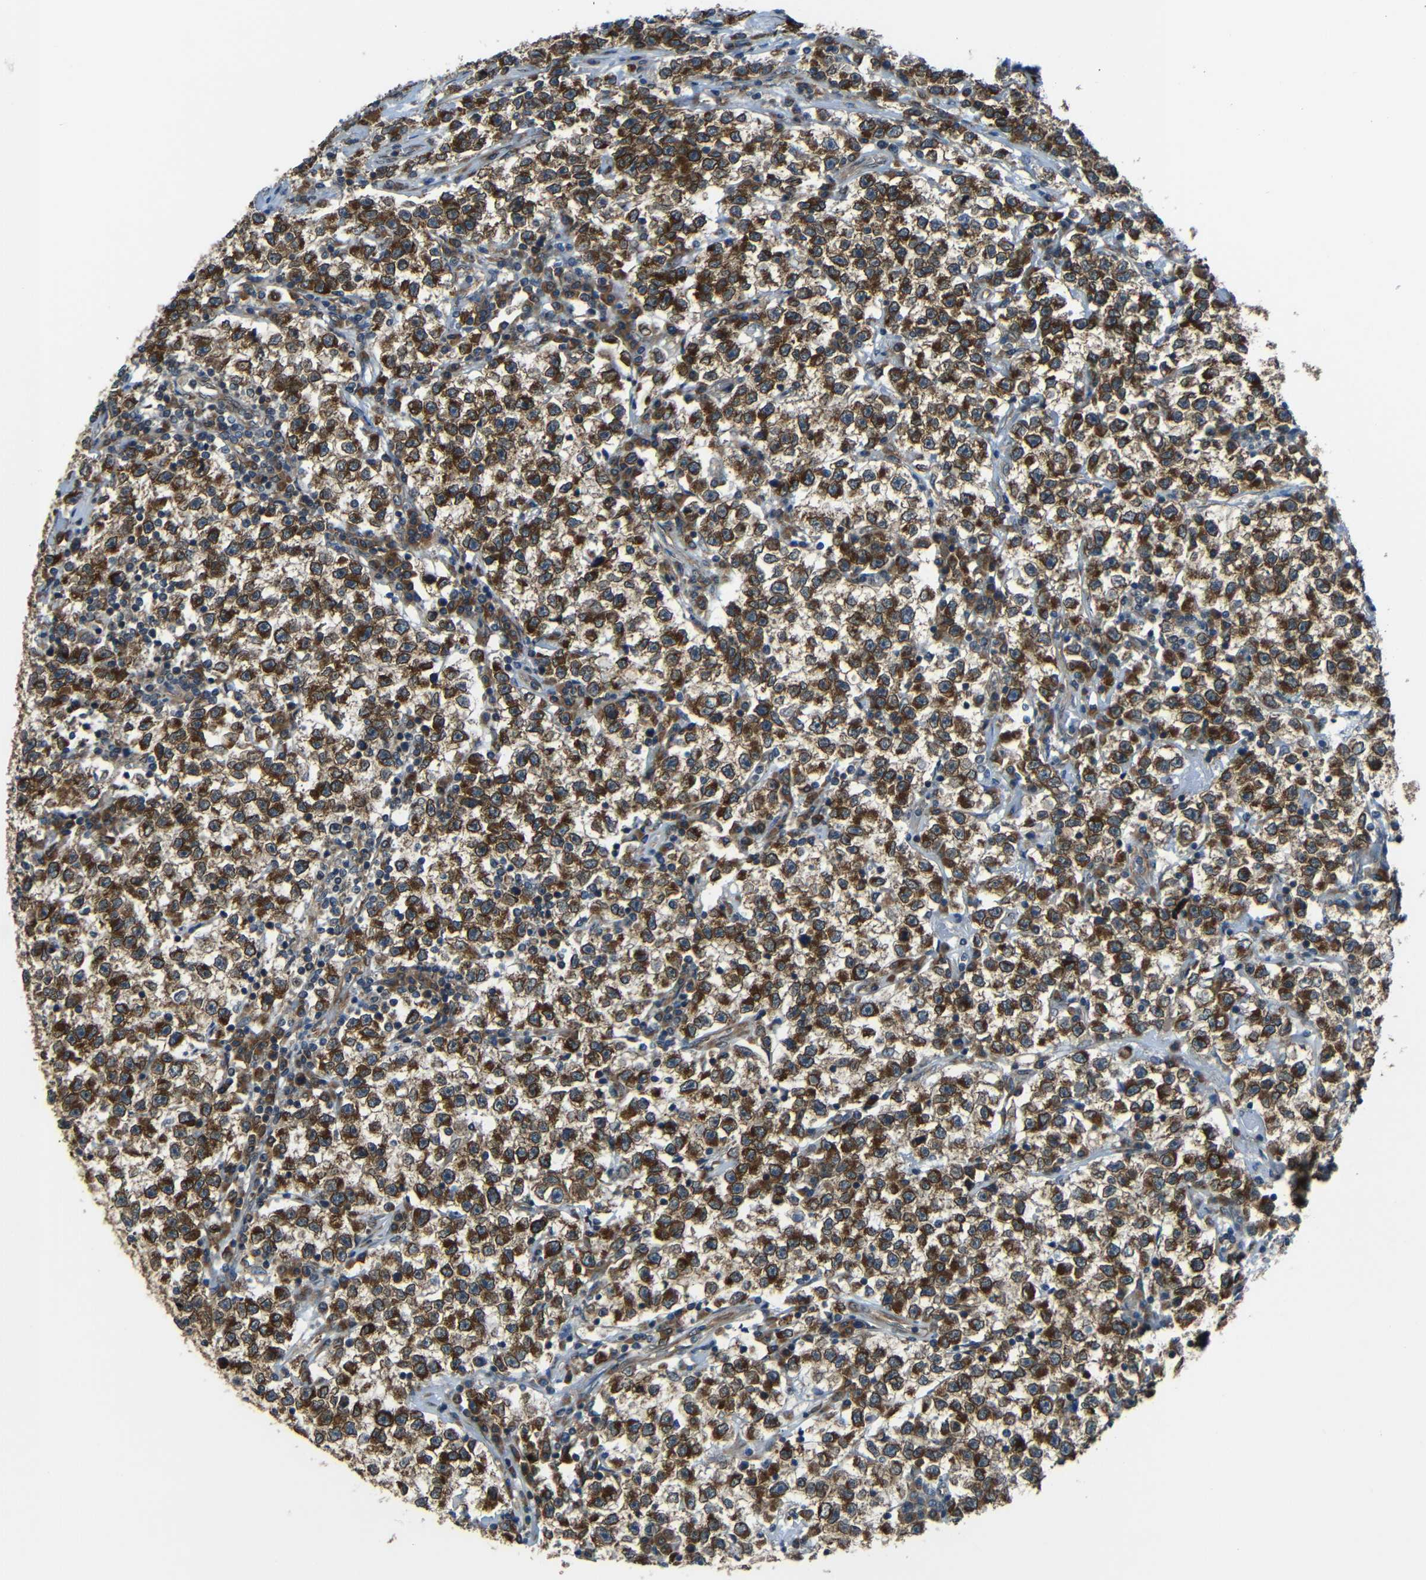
{"staining": {"intensity": "strong", "quantity": ">75%", "location": "cytoplasmic/membranous"}, "tissue": "testis cancer", "cell_type": "Tumor cells", "image_type": "cancer", "snomed": [{"axis": "morphology", "description": "Seminoma, NOS"}, {"axis": "topography", "description": "Testis"}], "caption": "Tumor cells demonstrate strong cytoplasmic/membranous positivity in about >75% of cells in testis seminoma.", "gene": "VAPB", "patient": {"sex": "male", "age": 22}}